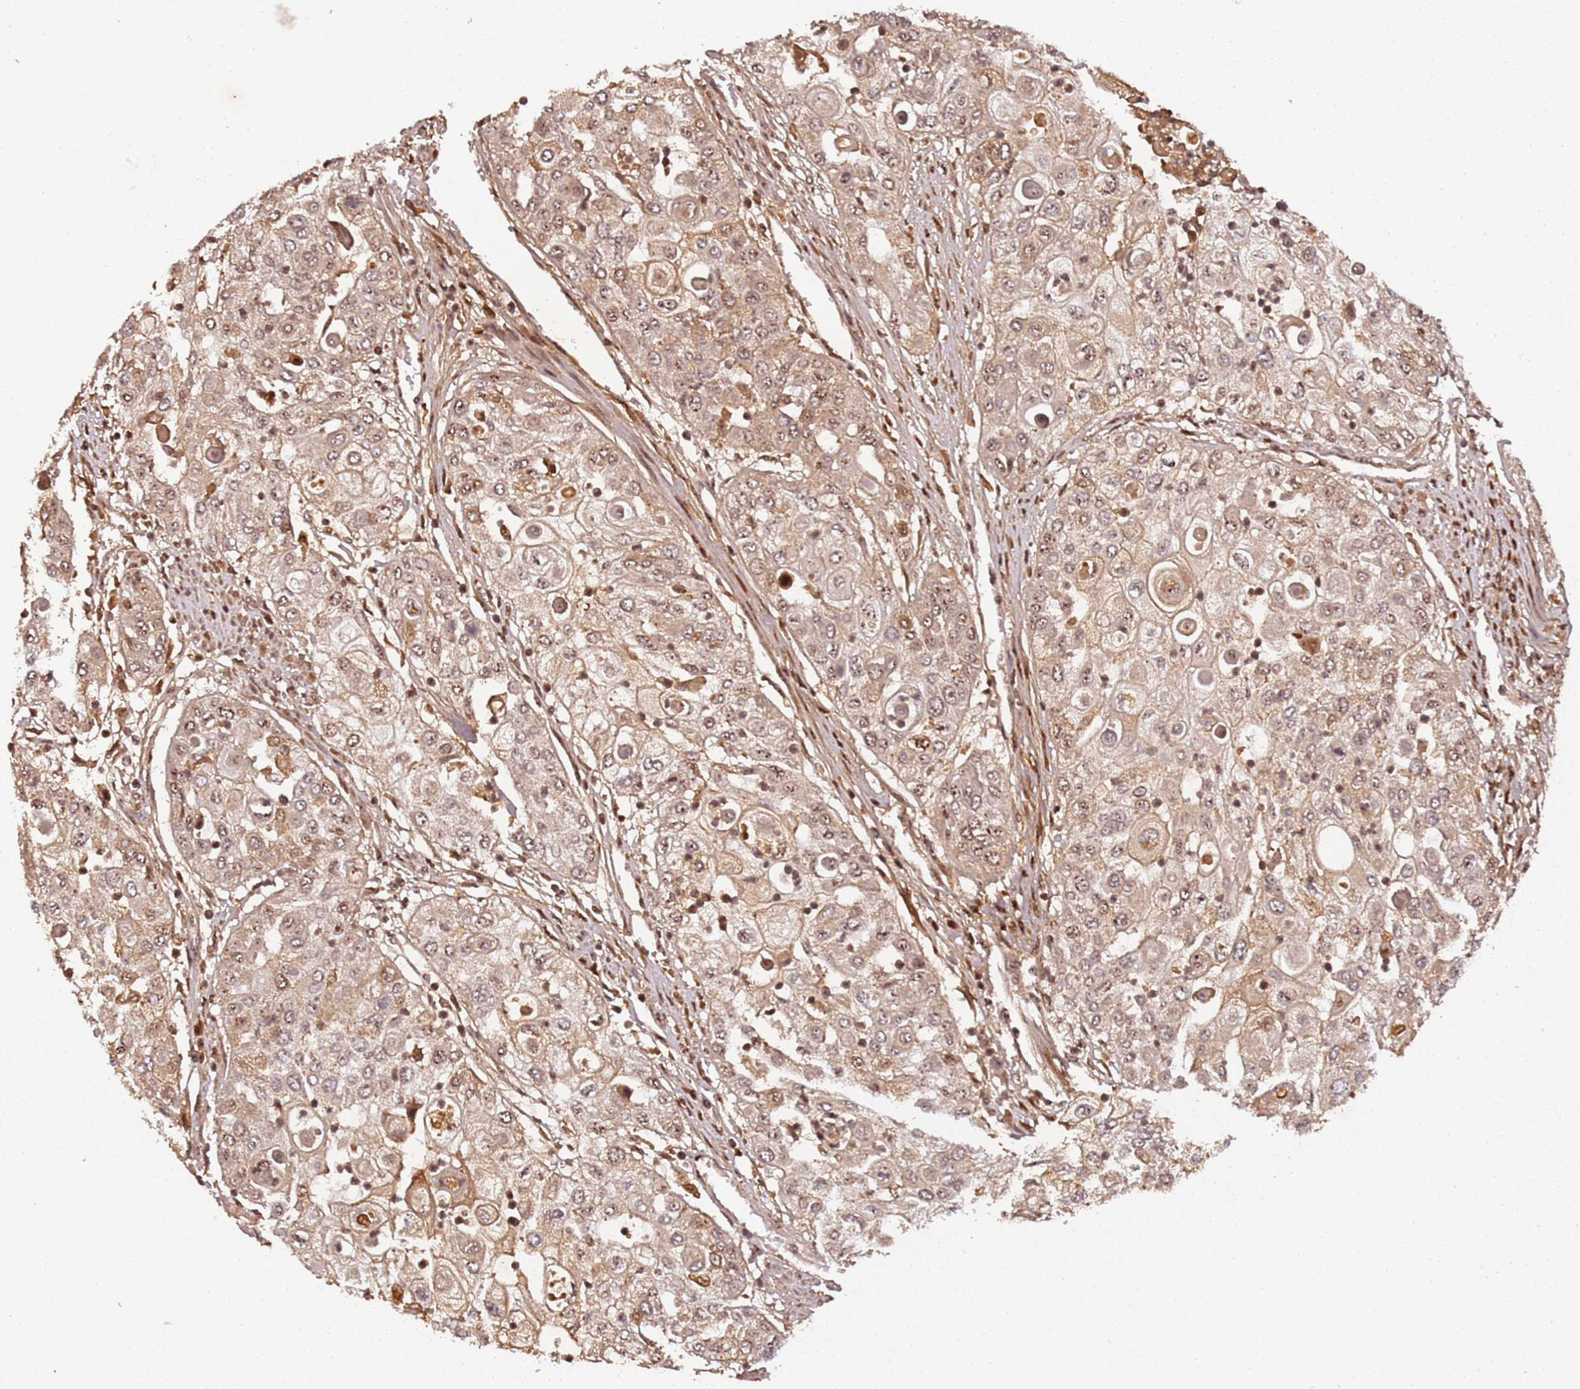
{"staining": {"intensity": "moderate", "quantity": ">75%", "location": "nuclear"}, "tissue": "urothelial cancer", "cell_type": "Tumor cells", "image_type": "cancer", "snomed": [{"axis": "morphology", "description": "Urothelial carcinoma, High grade"}, {"axis": "topography", "description": "Urinary bladder"}], "caption": "The photomicrograph demonstrates immunohistochemical staining of urothelial cancer. There is moderate nuclear staining is seen in approximately >75% of tumor cells. The protein is stained brown, and the nuclei are stained in blue (DAB IHC with brightfield microscopy, high magnification).", "gene": "COL1A2", "patient": {"sex": "female", "age": 79}}